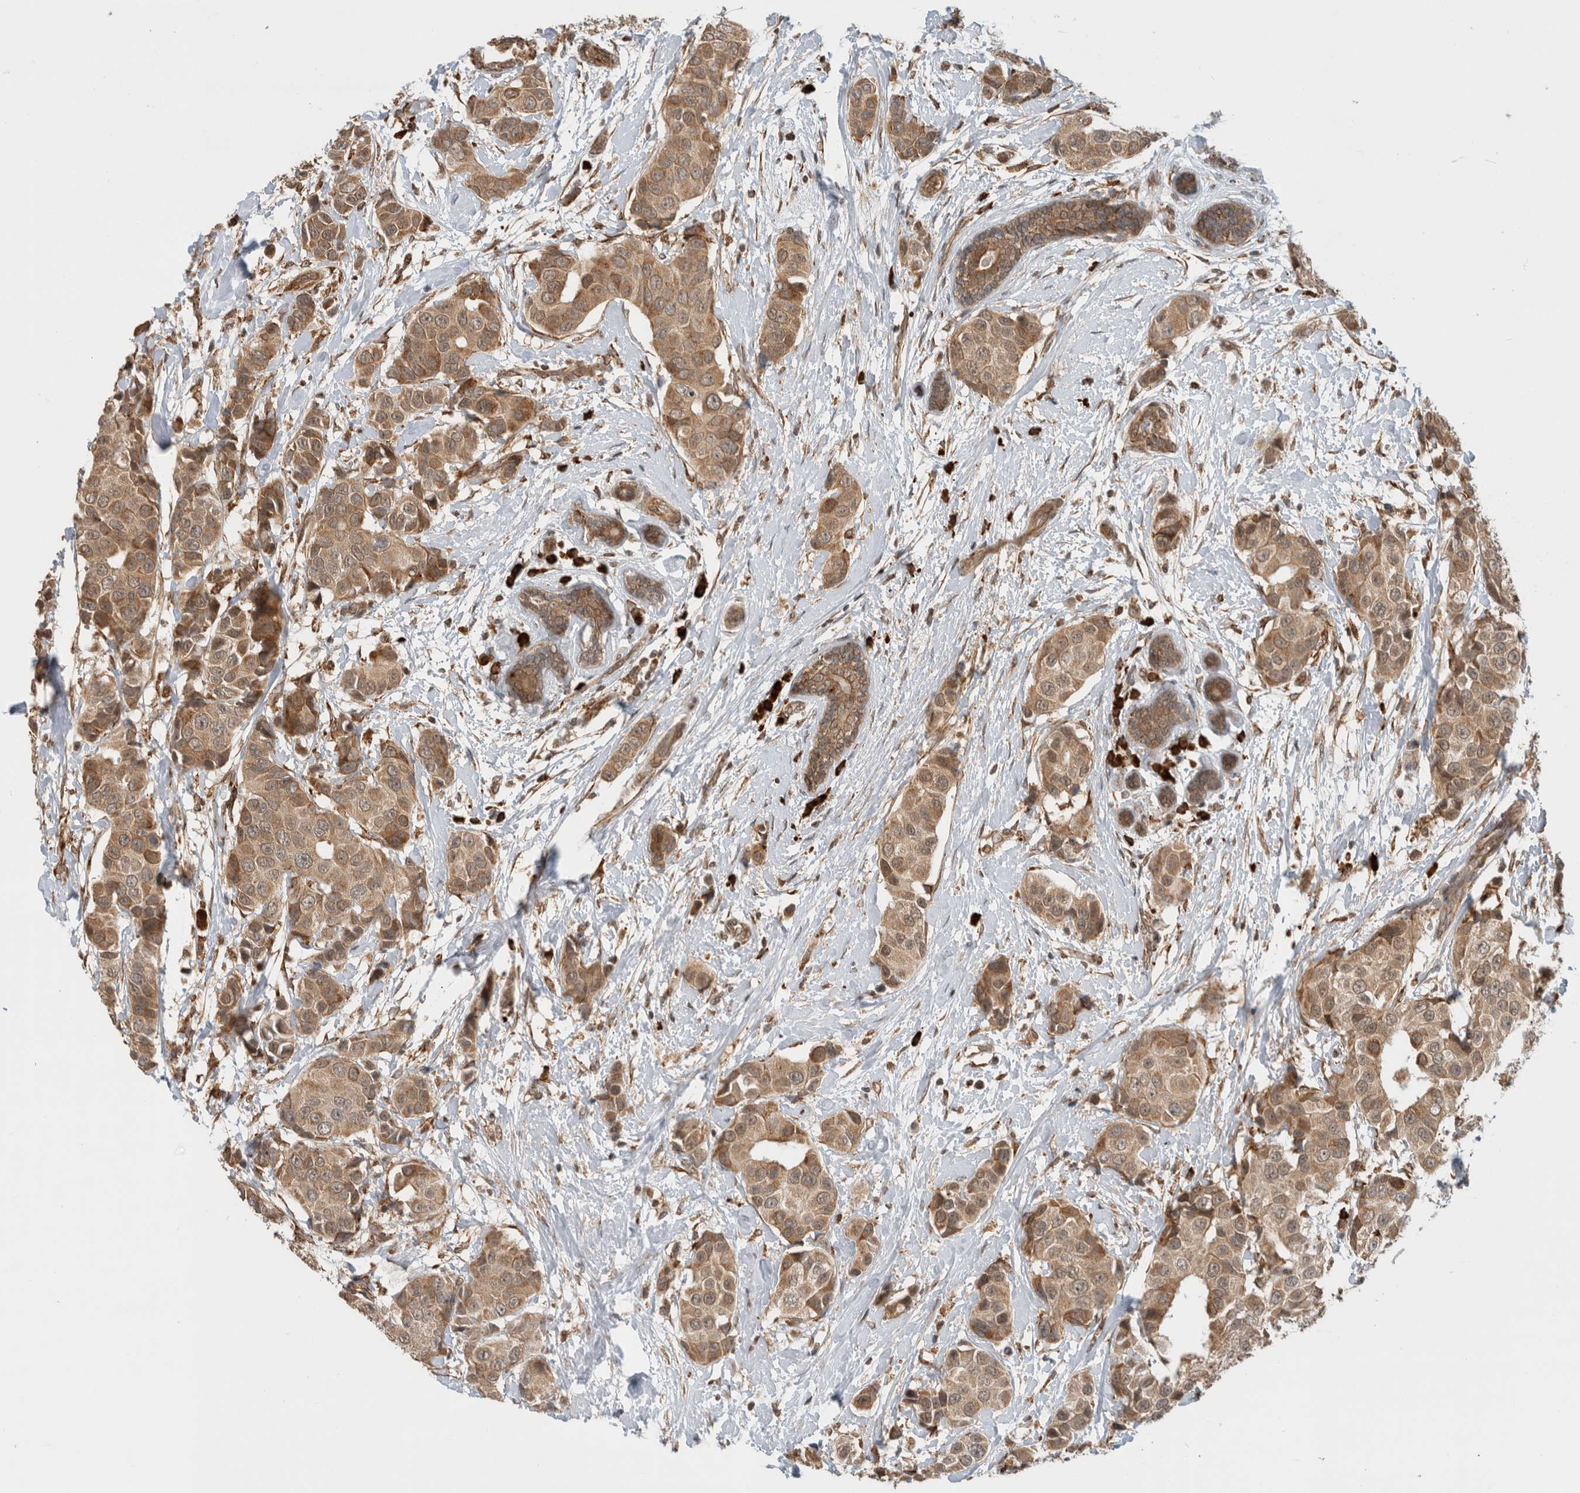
{"staining": {"intensity": "moderate", "quantity": ">75%", "location": "cytoplasmic/membranous"}, "tissue": "breast cancer", "cell_type": "Tumor cells", "image_type": "cancer", "snomed": [{"axis": "morphology", "description": "Normal tissue, NOS"}, {"axis": "morphology", "description": "Duct carcinoma"}, {"axis": "topography", "description": "Breast"}], "caption": "Breast infiltrating ductal carcinoma stained for a protein demonstrates moderate cytoplasmic/membranous positivity in tumor cells.", "gene": "MS4A7", "patient": {"sex": "female", "age": 39}}